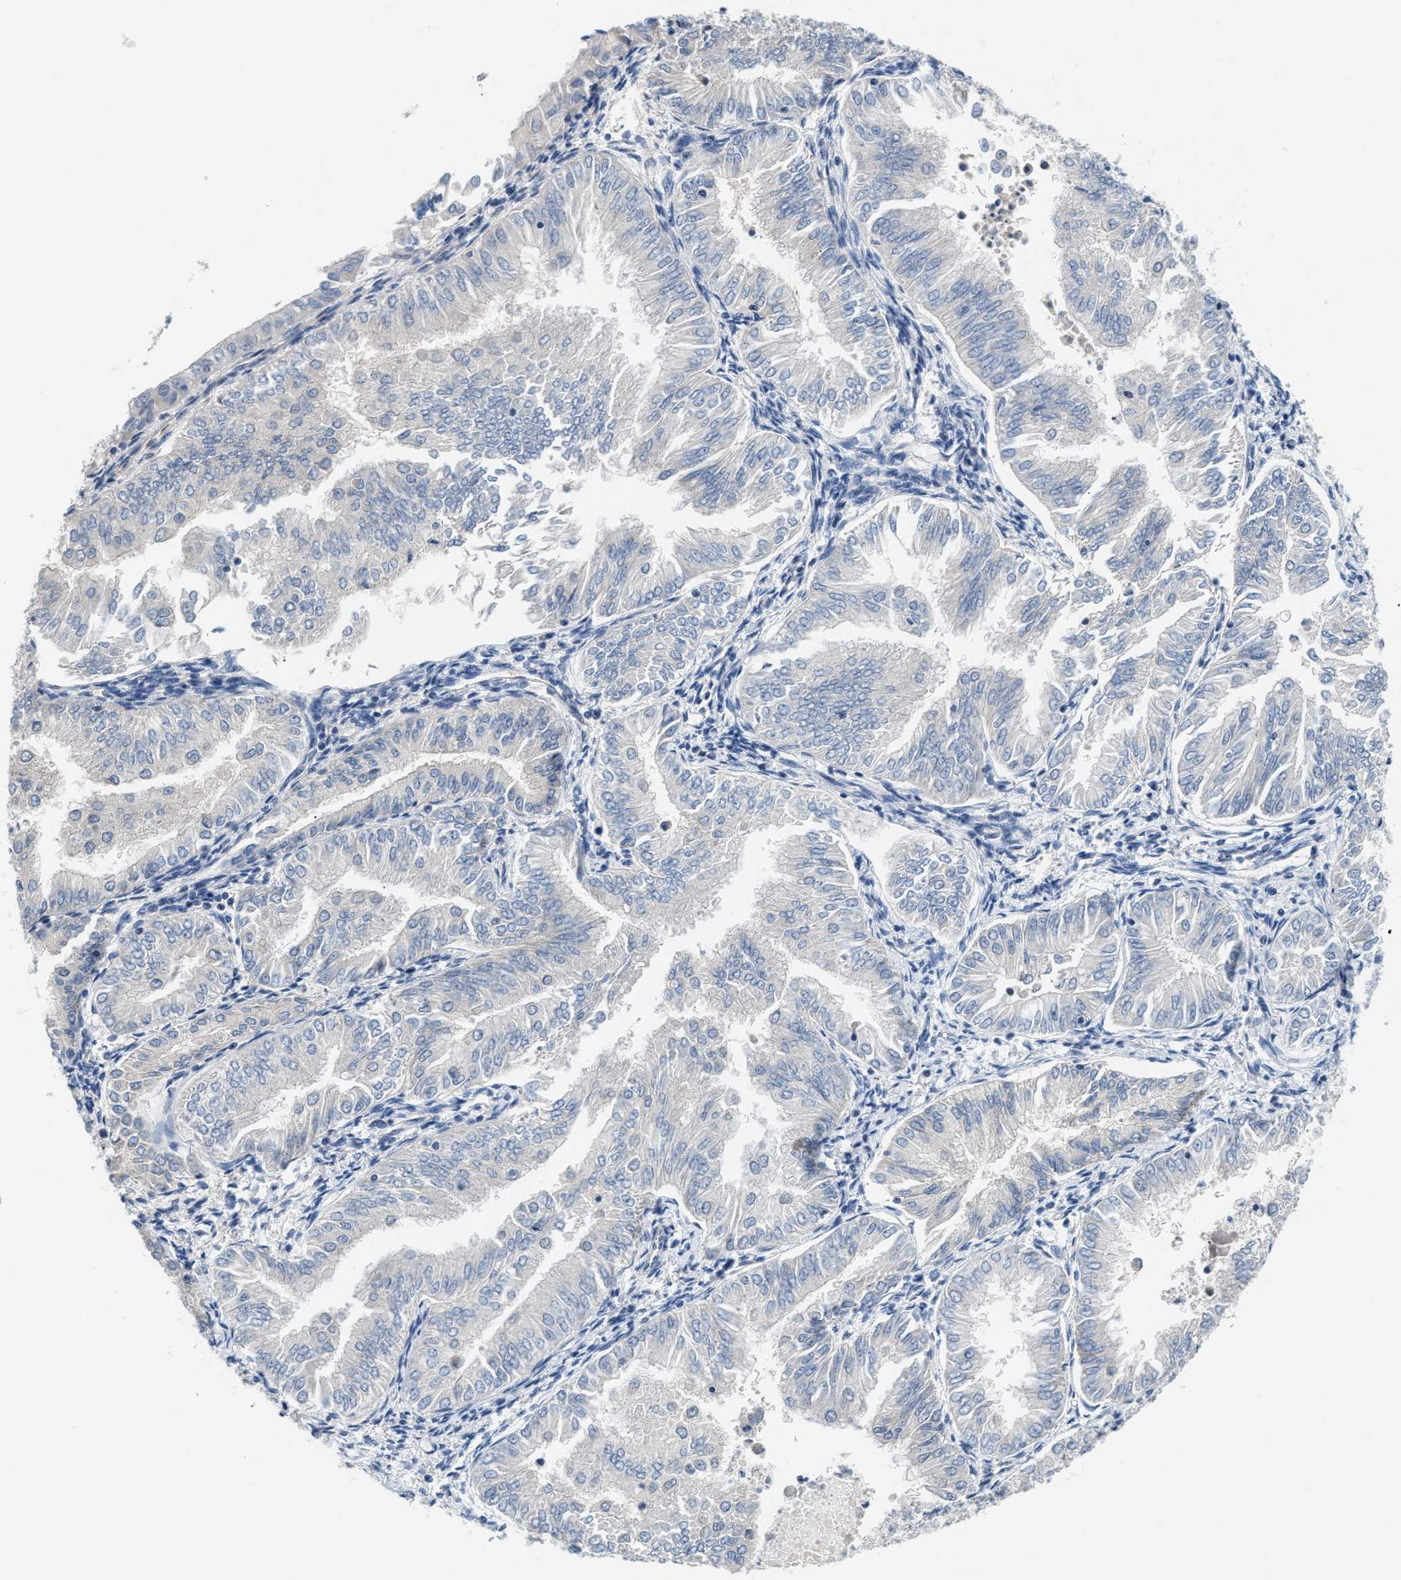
{"staining": {"intensity": "negative", "quantity": "none", "location": "none"}, "tissue": "endometrial cancer", "cell_type": "Tumor cells", "image_type": "cancer", "snomed": [{"axis": "morphology", "description": "Adenocarcinoma, NOS"}, {"axis": "topography", "description": "Endometrium"}], "caption": "DAB (3,3'-diaminobenzidine) immunohistochemical staining of adenocarcinoma (endometrial) displays no significant expression in tumor cells.", "gene": "RAB29", "patient": {"sex": "female", "age": 53}}